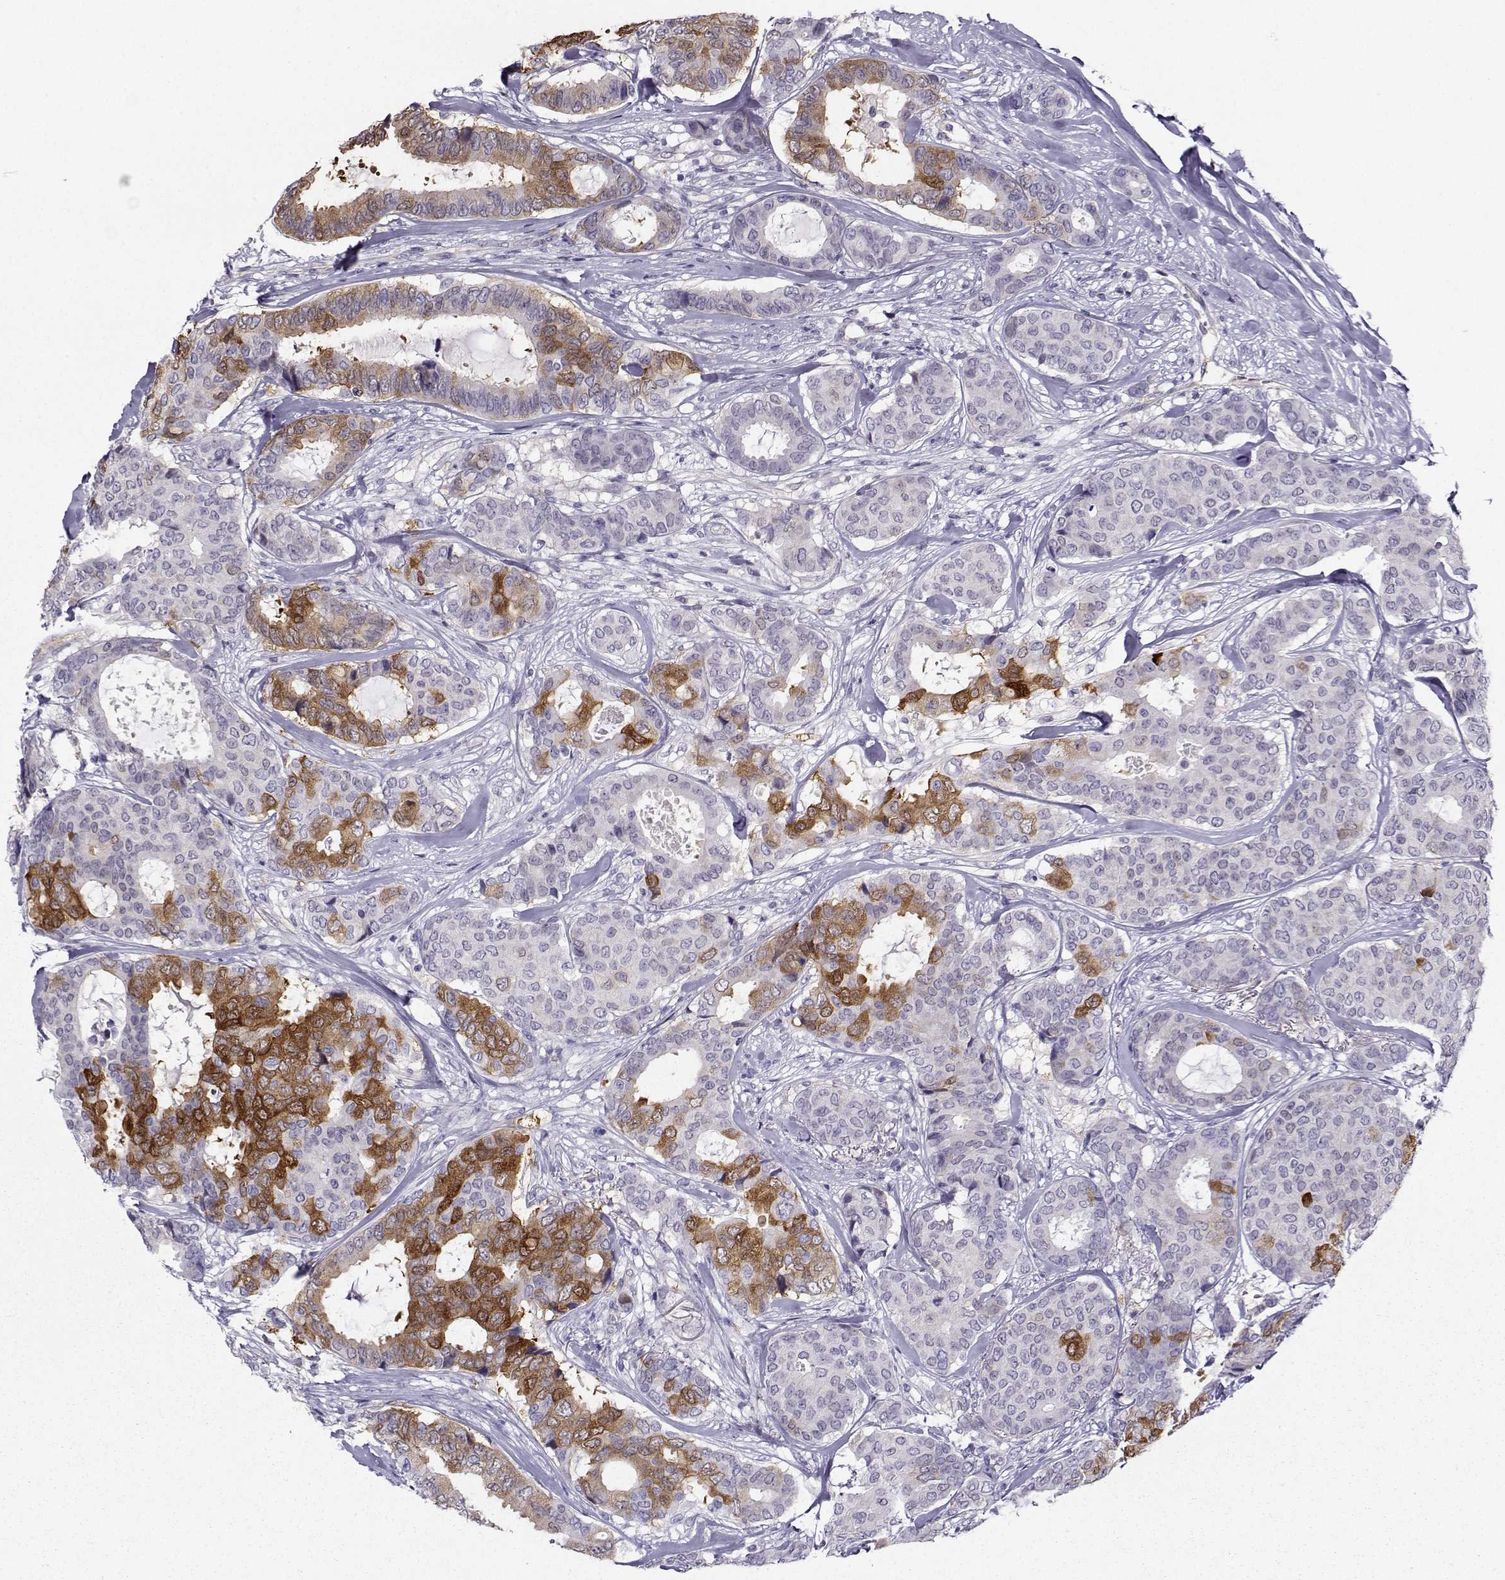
{"staining": {"intensity": "strong", "quantity": "<25%", "location": "cytoplasmic/membranous"}, "tissue": "breast cancer", "cell_type": "Tumor cells", "image_type": "cancer", "snomed": [{"axis": "morphology", "description": "Duct carcinoma"}, {"axis": "topography", "description": "Breast"}], "caption": "Immunohistochemistry staining of invasive ductal carcinoma (breast), which demonstrates medium levels of strong cytoplasmic/membranous staining in about <25% of tumor cells indicating strong cytoplasmic/membranous protein expression. The staining was performed using DAB (3,3'-diaminobenzidine) (brown) for protein detection and nuclei were counterstained in hematoxylin (blue).", "gene": "NQO1", "patient": {"sex": "female", "age": 75}}